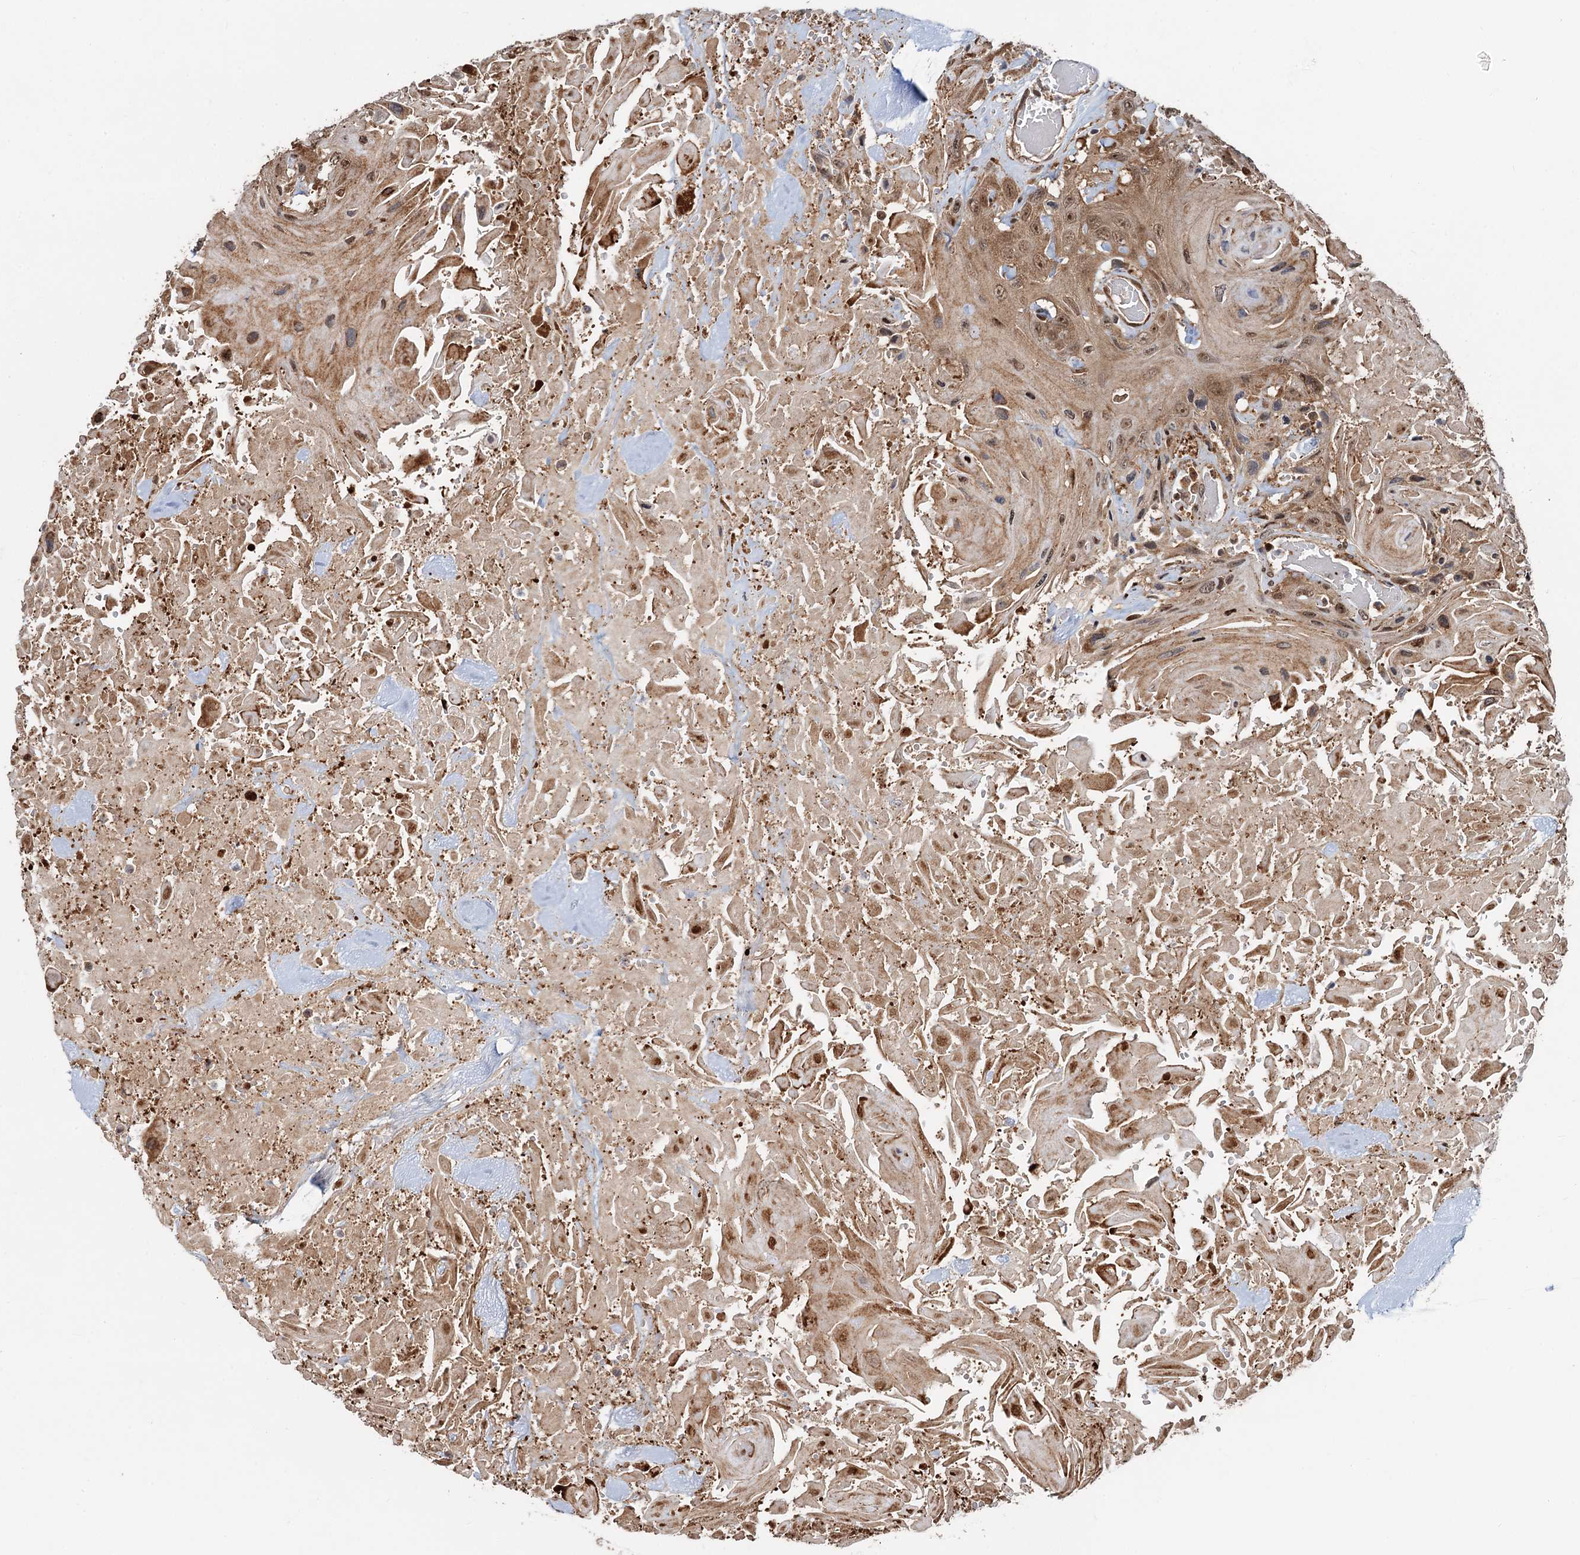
{"staining": {"intensity": "moderate", "quantity": ">75%", "location": "cytoplasmic/membranous,nuclear"}, "tissue": "head and neck cancer", "cell_type": "Tumor cells", "image_type": "cancer", "snomed": [{"axis": "morphology", "description": "Squamous cell carcinoma, NOS"}, {"axis": "topography", "description": "Head-Neck"}], "caption": "Tumor cells demonstrate medium levels of moderate cytoplasmic/membranous and nuclear expression in approximately >75% of cells in head and neck cancer (squamous cell carcinoma).", "gene": "SNRNP25", "patient": {"sex": "male", "age": 81}}